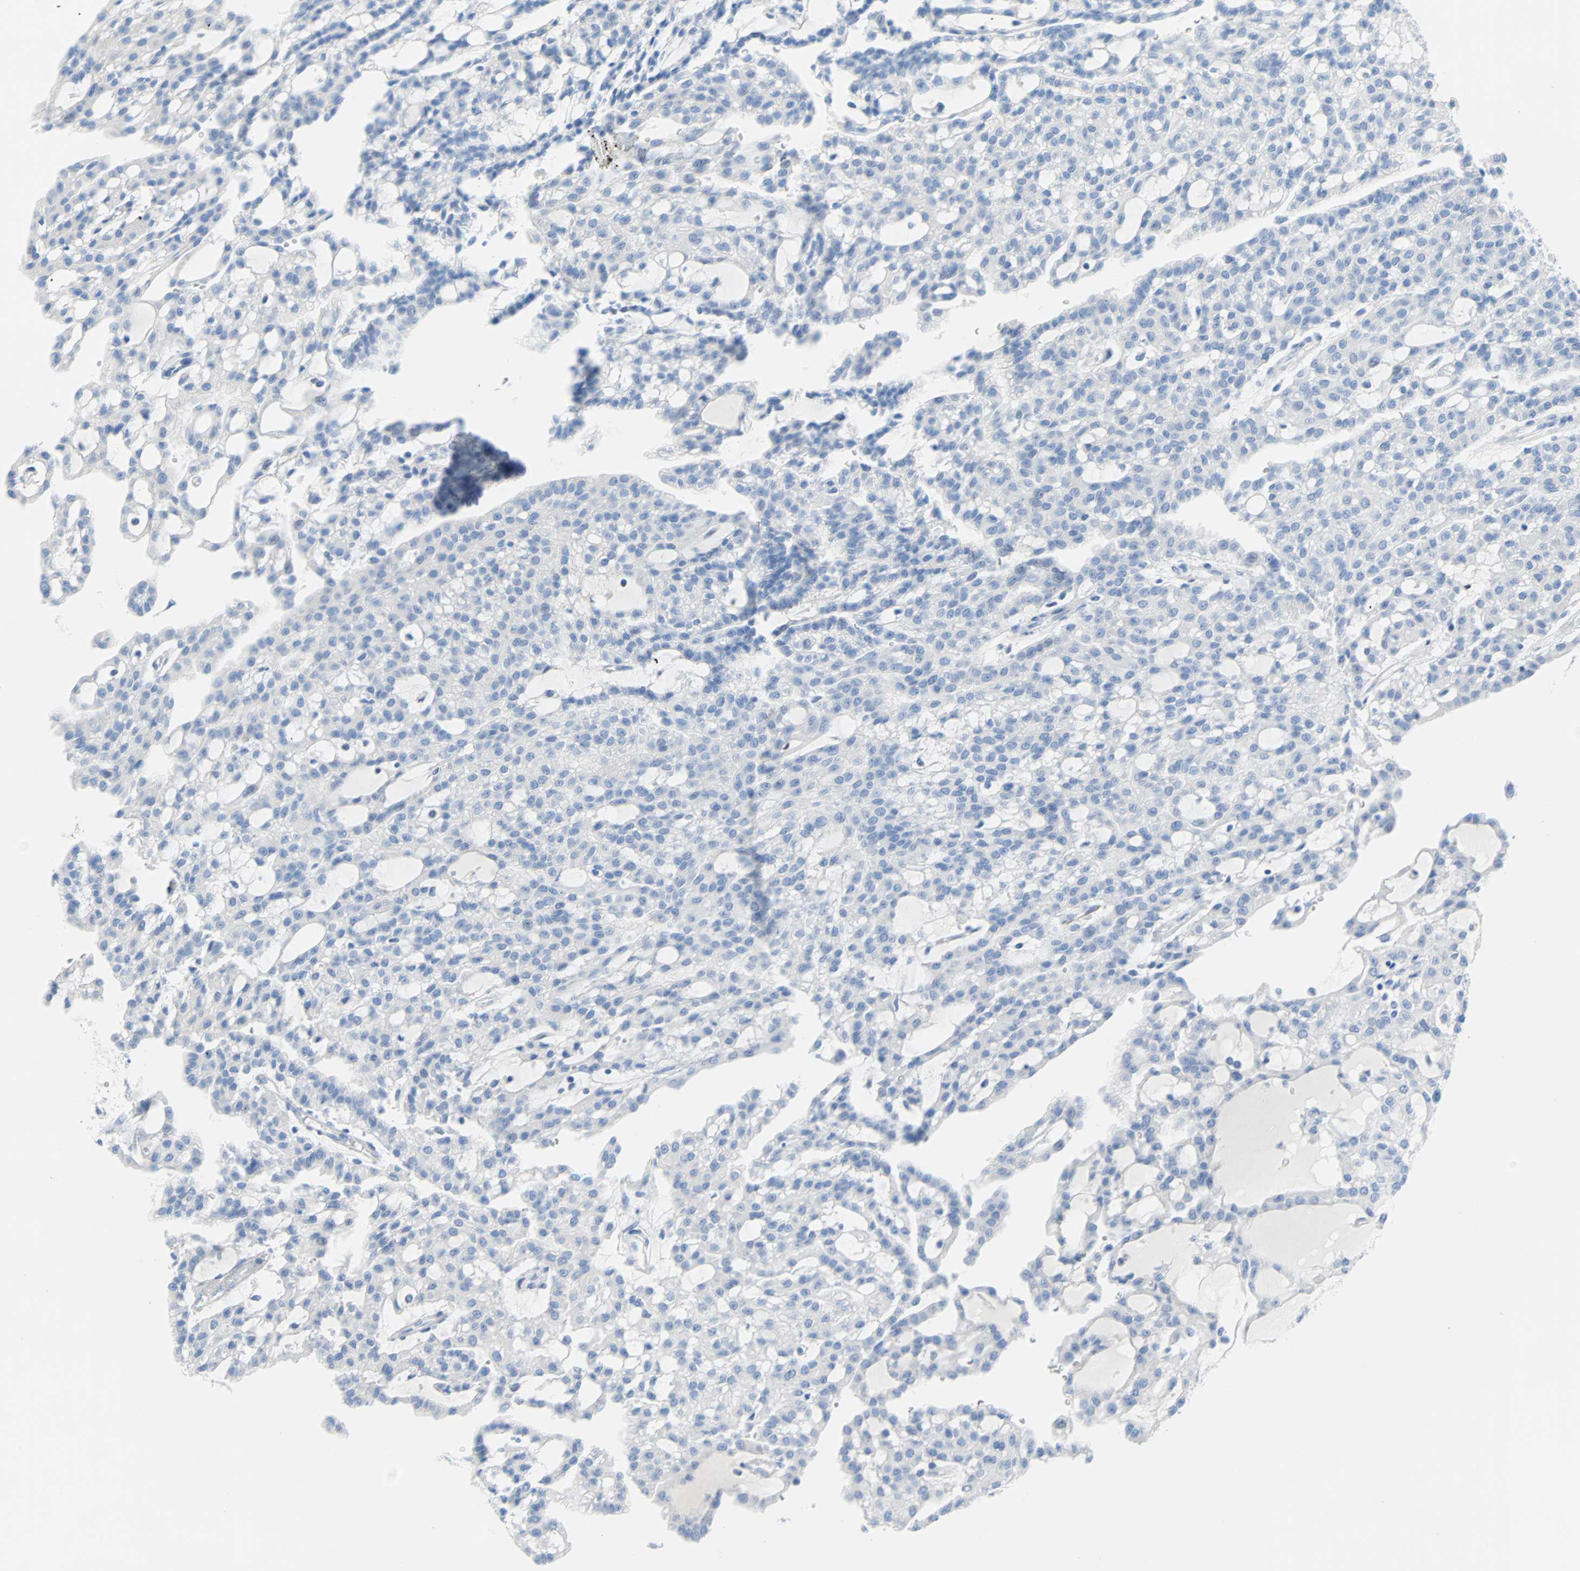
{"staining": {"intensity": "negative", "quantity": "none", "location": "none"}, "tissue": "renal cancer", "cell_type": "Tumor cells", "image_type": "cancer", "snomed": [{"axis": "morphology", "description": "Adenocarcinoma, NOS"}, {"axis": "topography", "description": "Kidney"}], "caption": "Renal adenocarcinoma was stained to show a protein in brown. There is no significant staining in tumor cells.", "gene": "PDPN", "patient": {"sex": "male", "age": 63}}